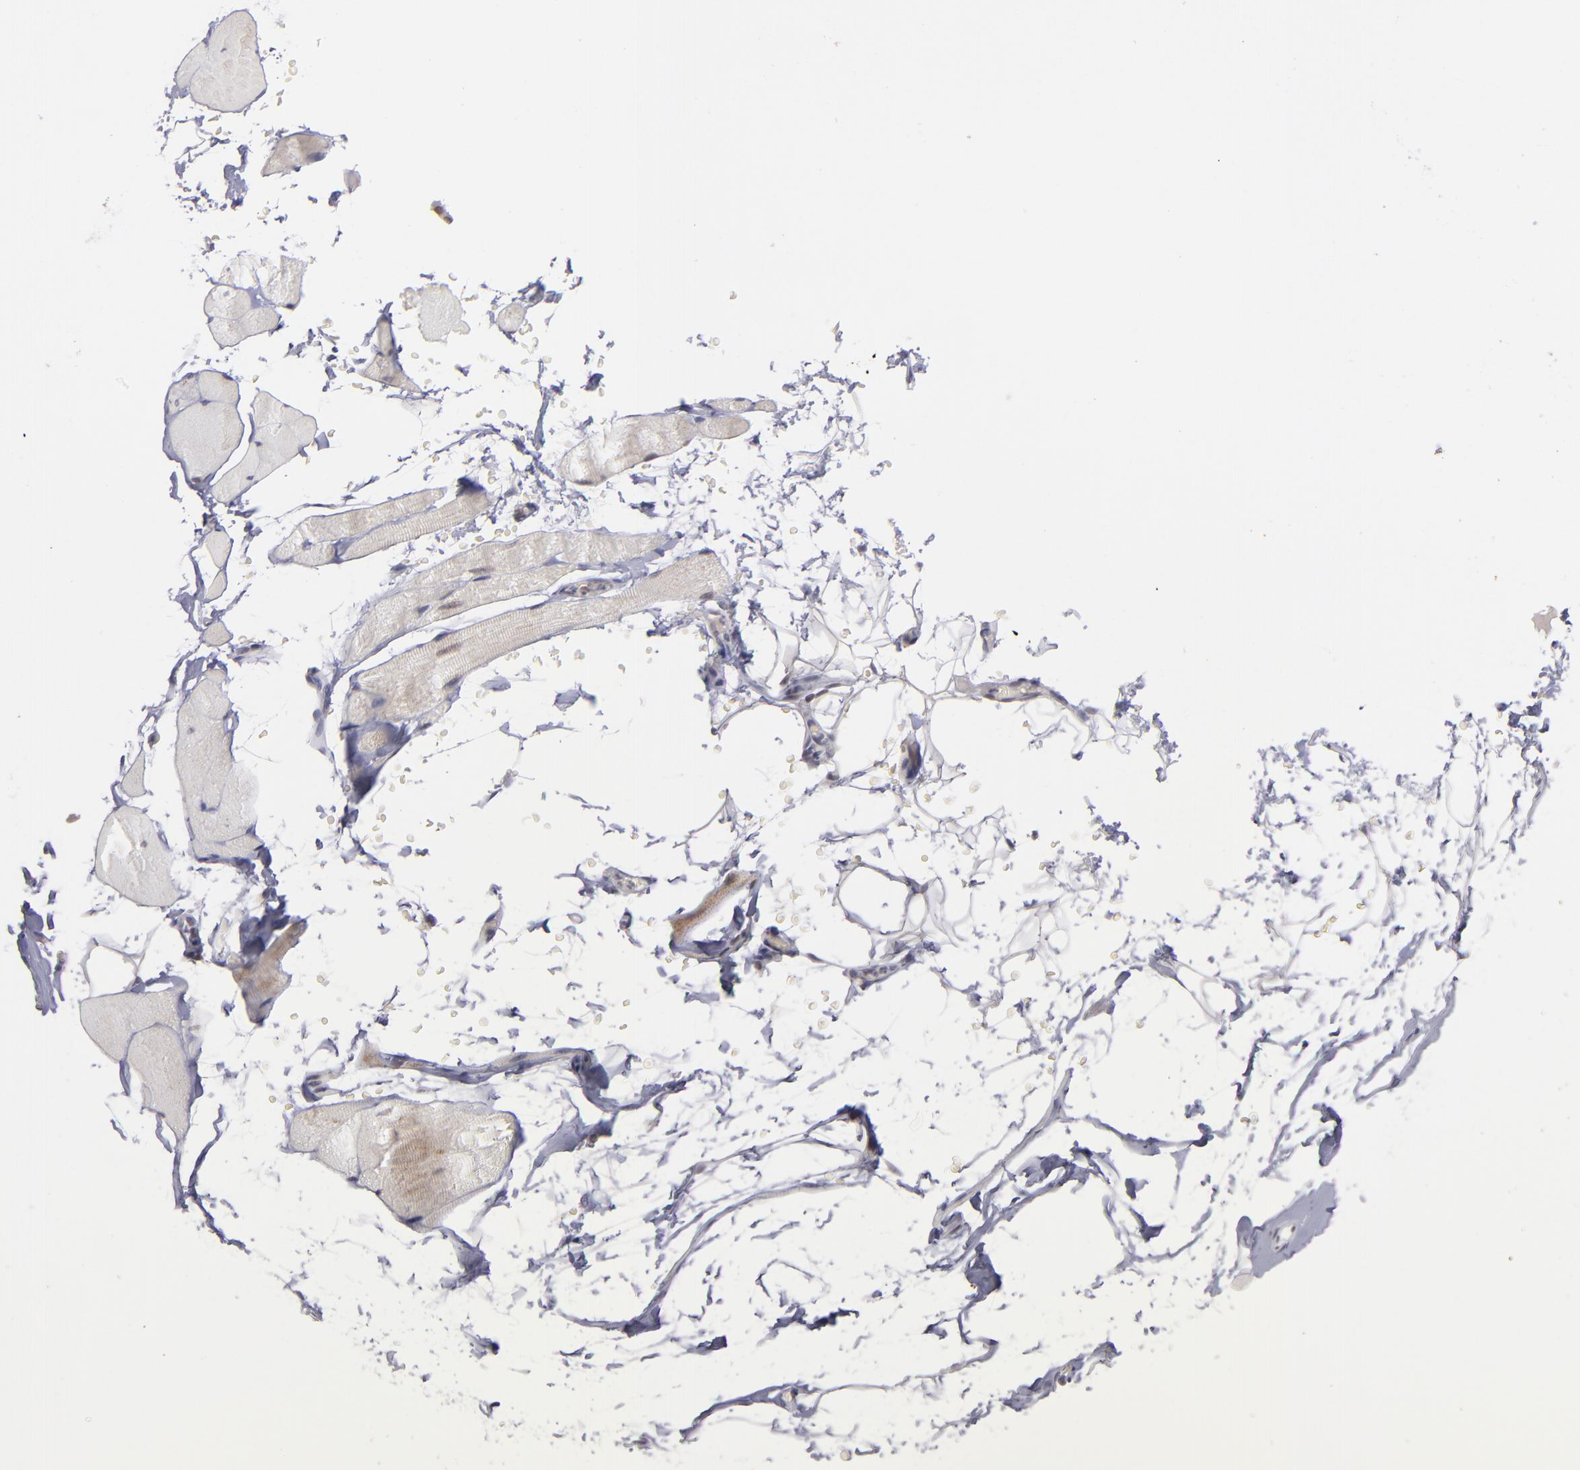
{"staining": {"intensity": "weak", "quantity": "<25%", "location": "nuclear"}, "tissue": "skeletal muscle", "cell_type": "Myocytes", "image_type": "normal", "snomed": [{"axis": "morphology", "description": "Normal tissue, NOS"}, {"axis": "topography", "description": "Skeletal muscle"}, {"axis": "topography", "description": "Parathyroid gland"}], "caption": "There is no significant staining in myocytes of skeletal muscle. (DAB (3,3'-diaminobenzidine) IHC visualized using brightfield microscopy, high magnification).", "gene": "MLLT3", "patient": {"sex": "female", "age": 37}}